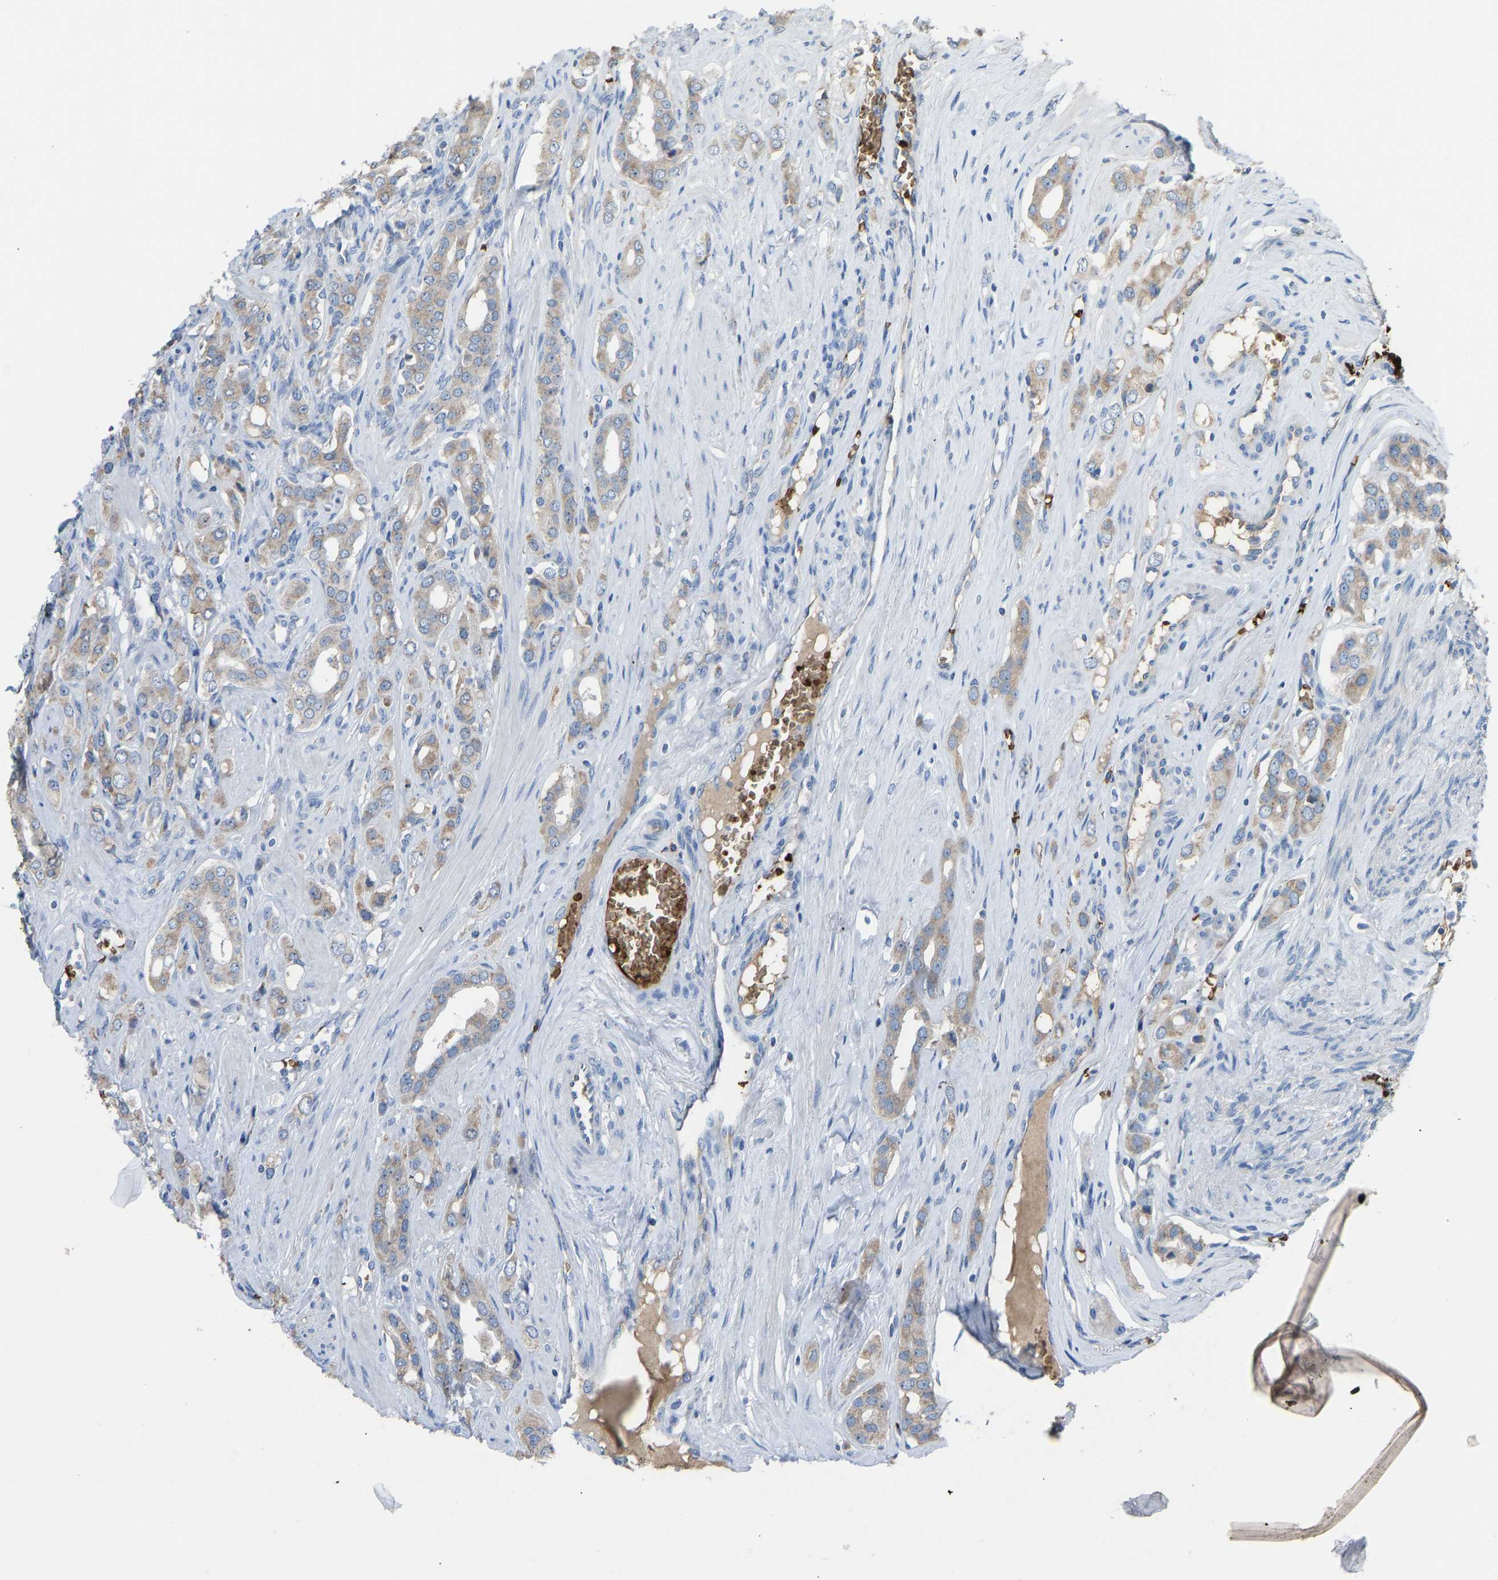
{"staining": {"intensity": "weak", "quantity": ">75%", "location": "cytoplasmic/membranous"}, "tissue": "prostate cancer", "cell_type": "Tumor cells", "image_type": "cancer", "snomed": [{"axis": "morphology", "description": "Adenocarcinoma, High grade"}, {"axis": "topography", "description": "Prostate"}], "caption": "DAB (3,3'-diaminobenzidine) immunohistochemical staining of prostate adenocarcinoma (high-grade) shows weak cytoplasmic/membranous protein expression in approximately >75% of tumor cells. Immunohistochemistry (ihc) stains the protein of interest in brown and the nuclei are stained blue.", "gene": "PIGS", "patient": {"sex": "male", "age": 52}}